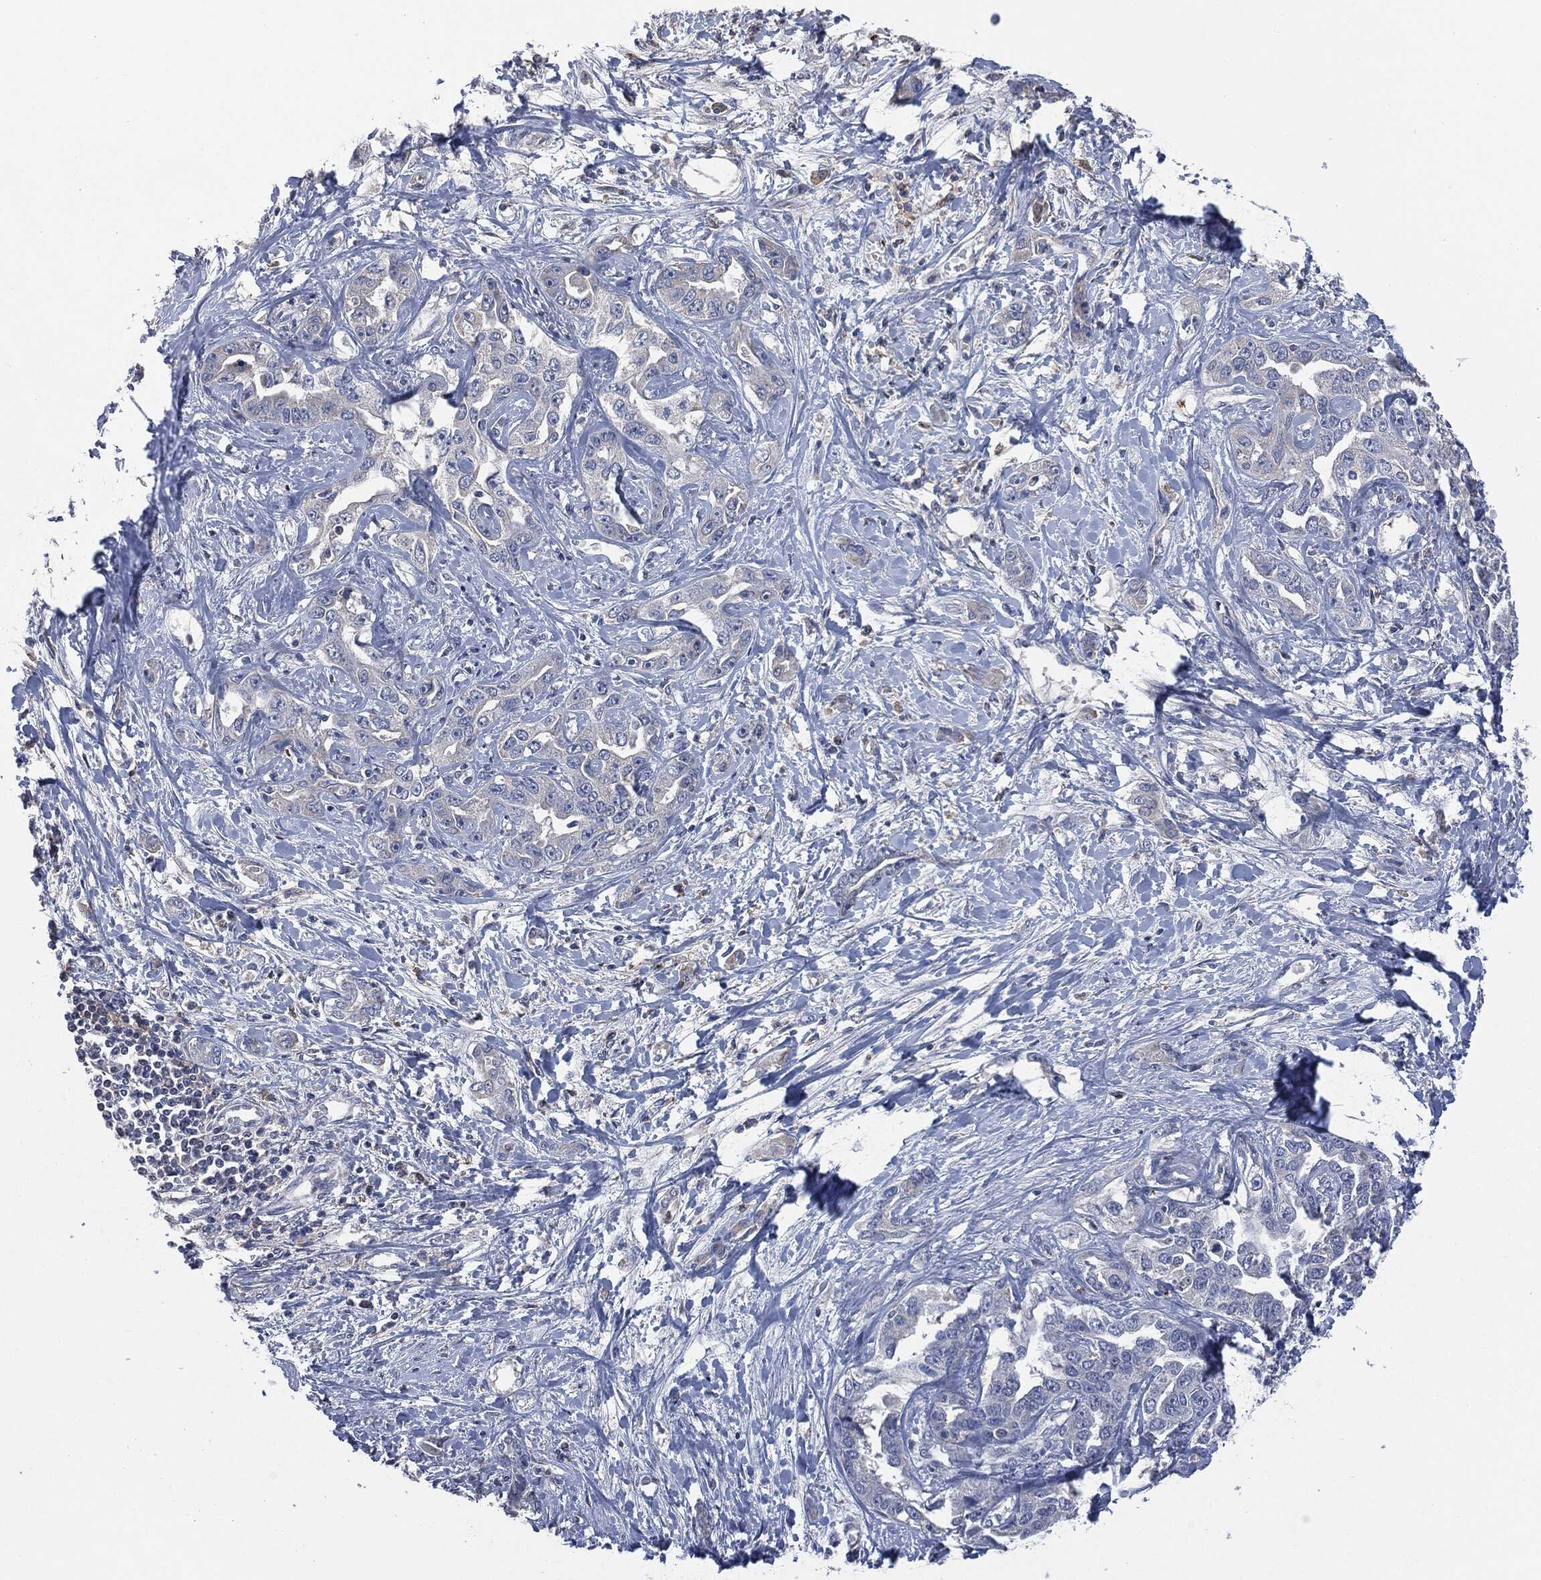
{"staining": {"intensity": "negative", "quantity": "none", "location": "none"}, "tissue": "liver cancer", "cell_type": "Tumor cells", "image_type": "cancer", "snomed": [{"axis": "morphology", "description": "Cholangiocarcinoma"}, {"axis": "topography", "description": "Liver"}], "caption": "DAB (3,3'-diaminobenzidine) immunohistochemical staining of liver cancer demonstrates no significant staining in tumor cells. (DAB IHC visualized using brightfield microscopy, high magnification).", "gene": "CD33", "patient": {"sex": "male", "age": 59}}